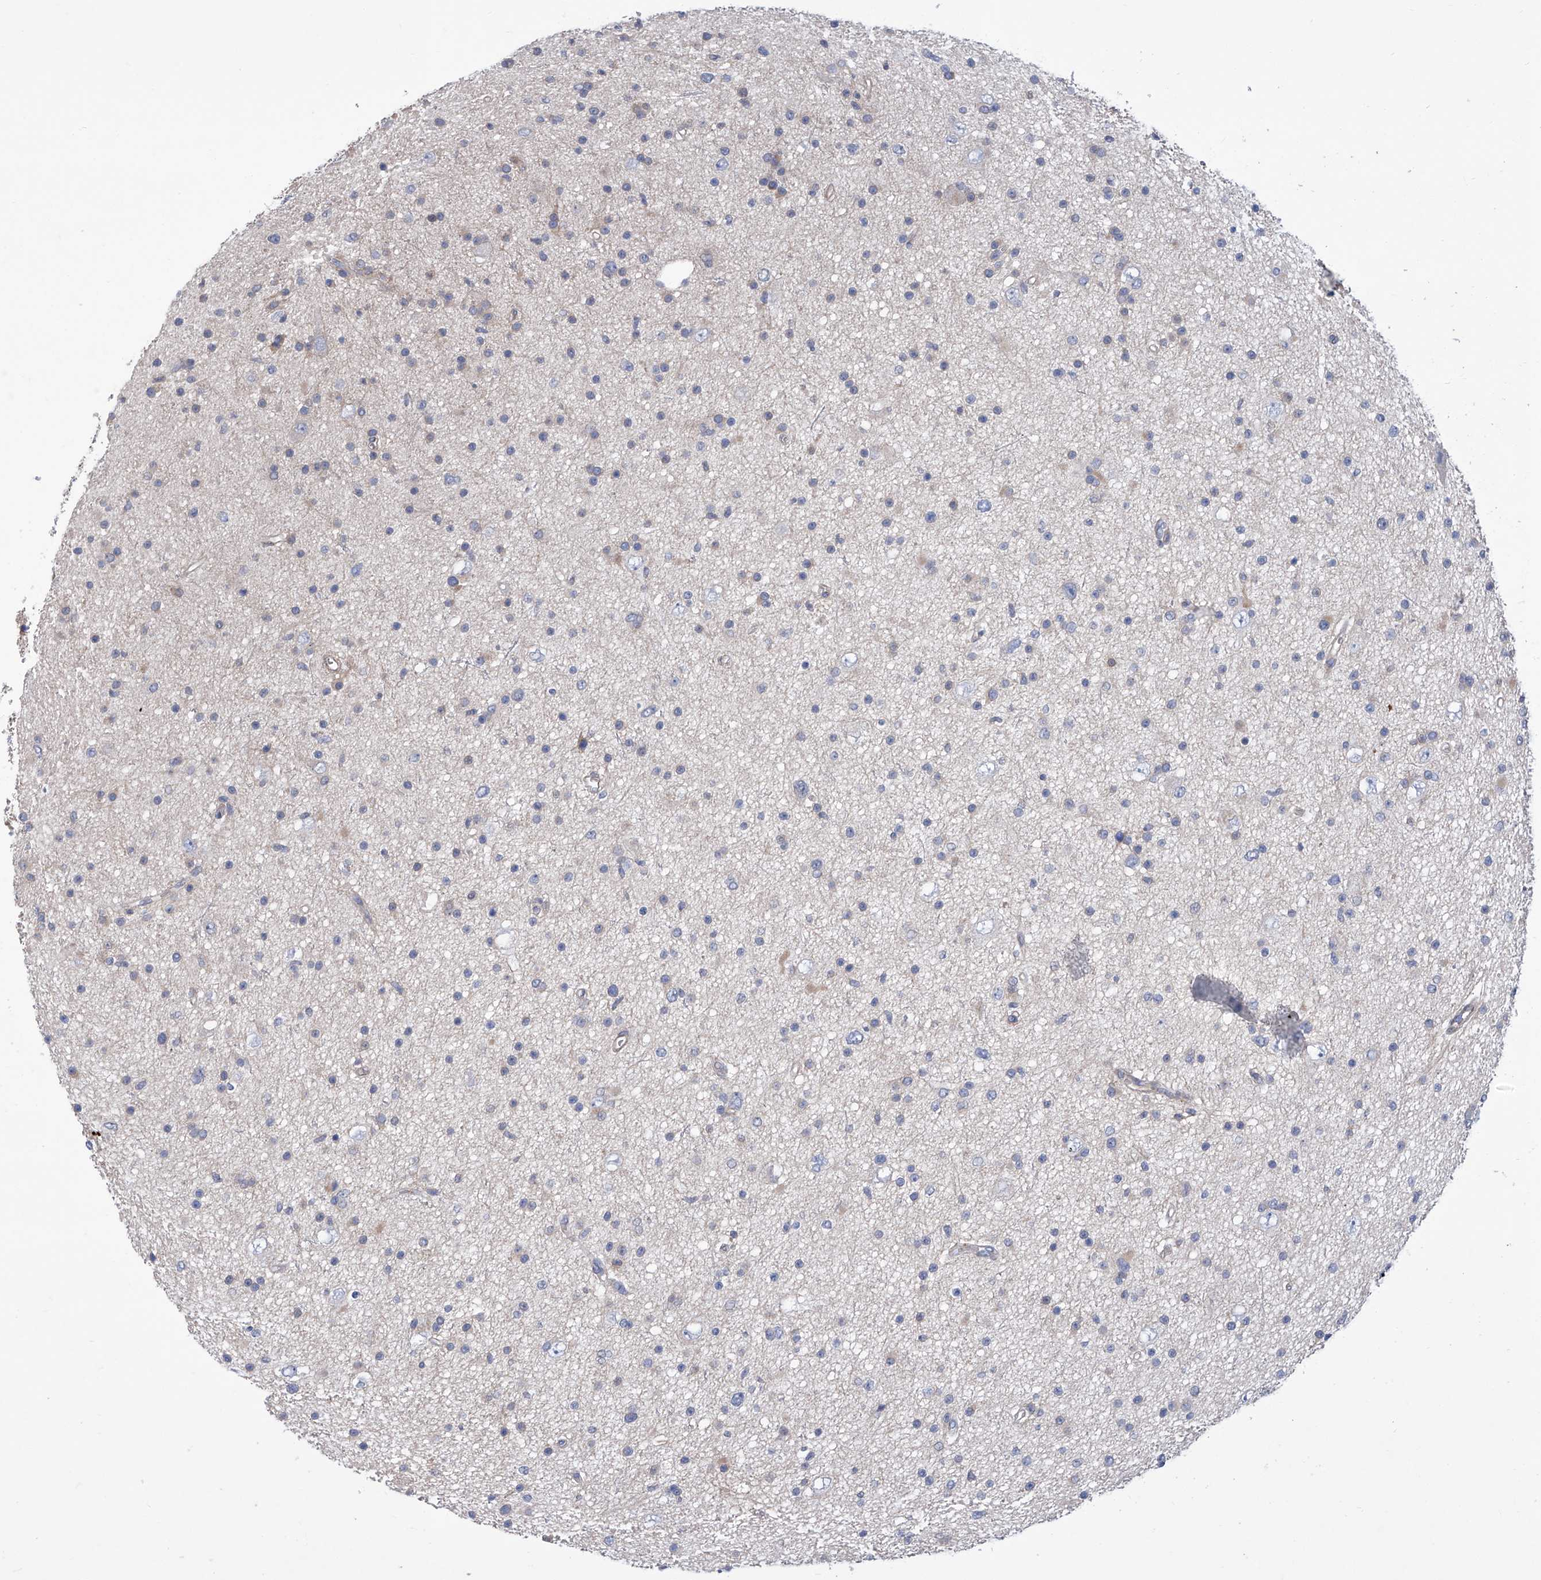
{"staining": {"intensity": "negative", "quantity": "none", "location": "none"}, "tissue": "glioma", "cell_type": "Tumor cells", "image_type": "cancer", "snomed": [{"axis": "morphology", "description": "Glioma, malignant, Low grade"}, {"axis": "topography", "description": "Cerebral cortex"}], "caption": "A high-resolution histopathology image shows immunohistochemistry staining of malignant glioma (low-grade), which displays no significant staining in tumor cells.", "gene": "SMS", "patient": {"sex": "female", "age": 39}}